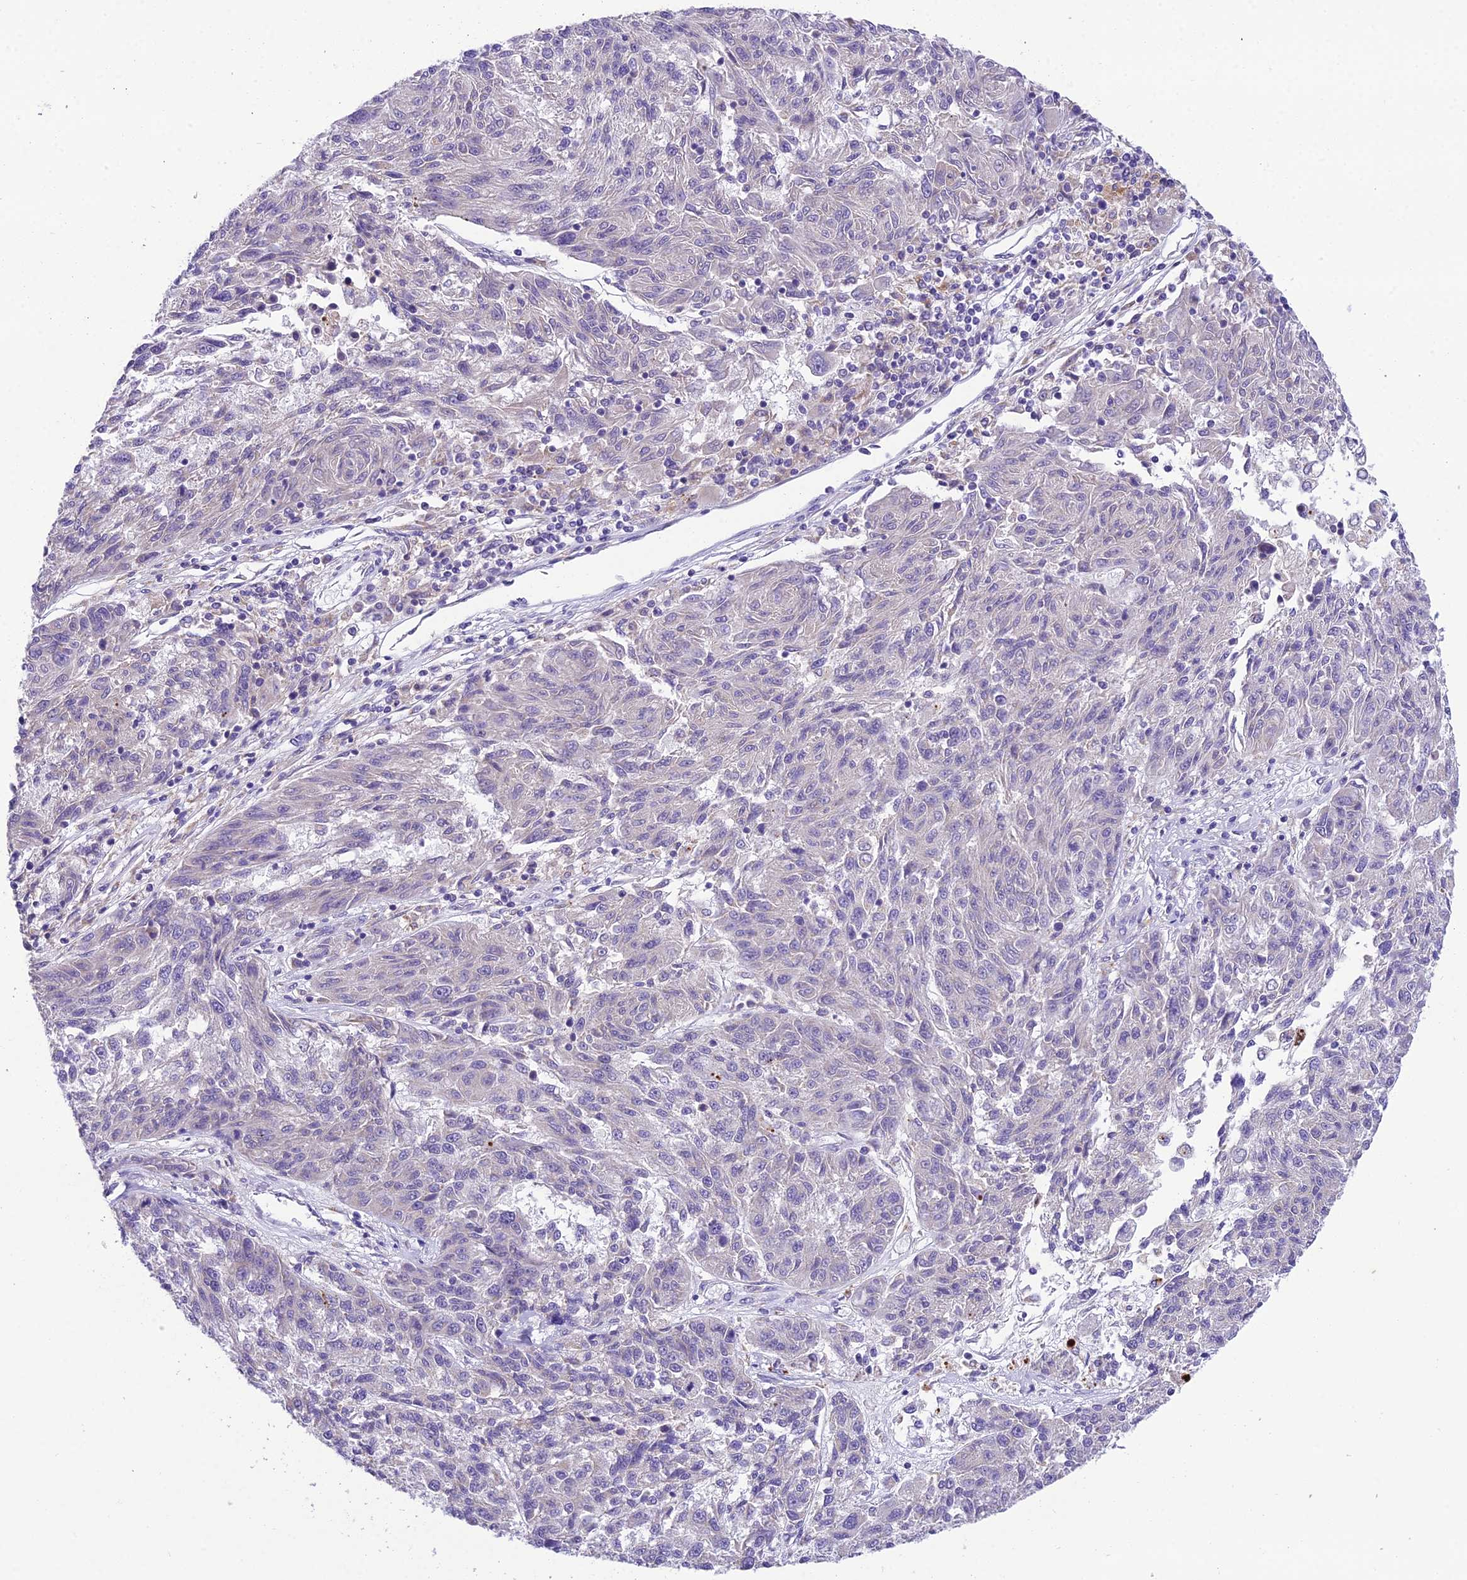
{"staining": {"intensity": "negative", "quantity": "none", "location": "none"}, "tissue": "melanoma", "cell_type": "Tumor cells", "image_type": "cancer", "snomed": [{"axis": "morphology", "description": "Malignant melanoma, NOS"}, {"axis": "topography", "description": "Skin"}], "caption": "Immunohistochemical staining of malignant melanoma demonstrates no significant staining in tumor cells.", "gene": "MIIP", "patient": {"sex": "male", "age": 53}}